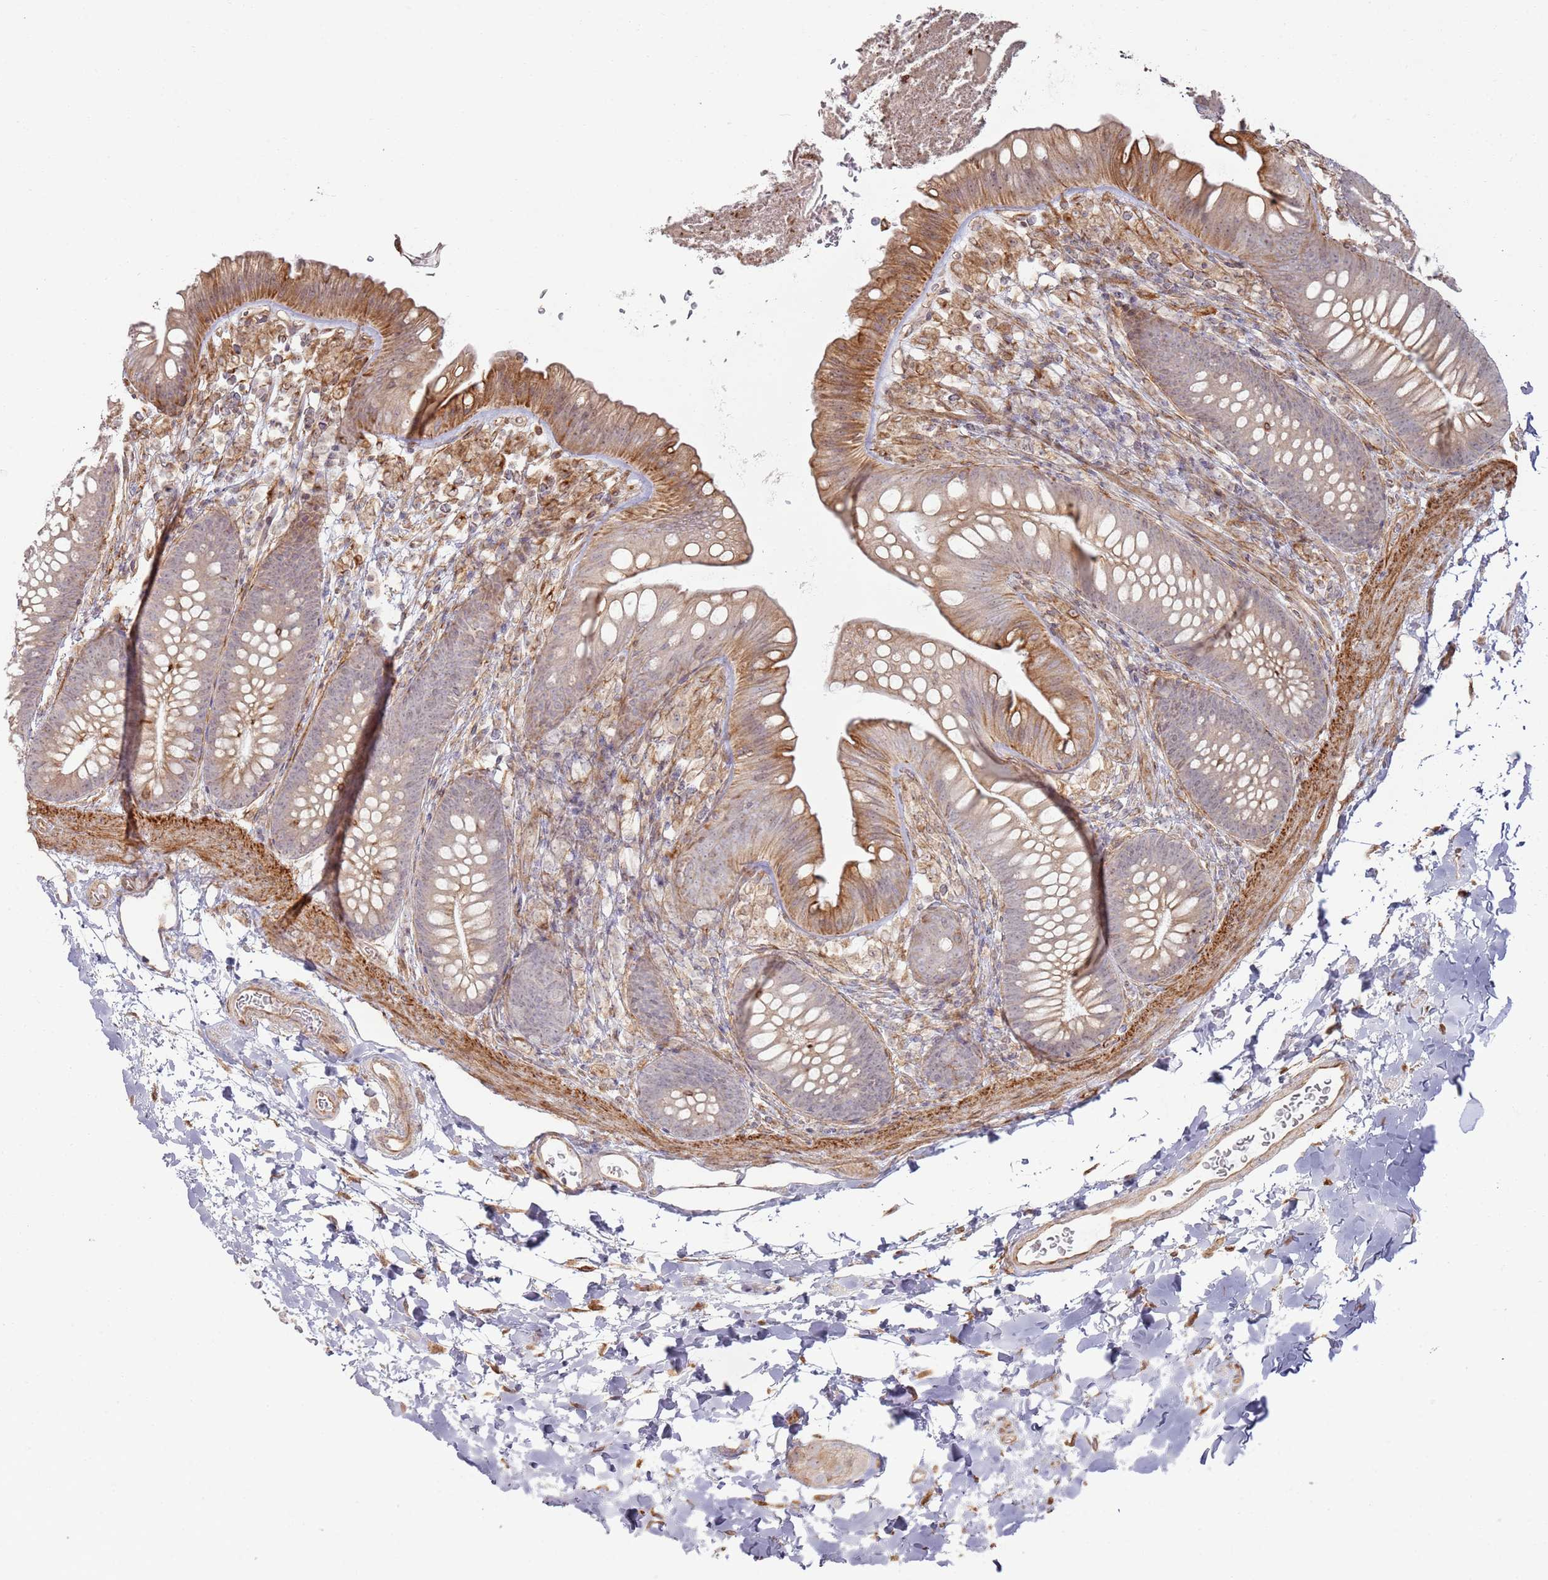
{"staining": {"intensity": "moderate", "quantity": ">75%", "location": "cytoplasmic/membranous"}, "tissue": "colon", "cell_type": "Endothelial cells", "image_type": "normal", "snomed": [{"axis": "morphology", "description": "Normal tissue, NOS"}, {"axis": "topography", "description": "Colon"}], "caption": "Immunohistochemistry (IHC) micrograph of benign colon stained for a protein (brown), which displays medium levels of moderate cytoplasmic/membranous staining in about >75% of endothelial cells.", "gene": "PHF21A", "patient": {"sex": "female", "age": 62}}